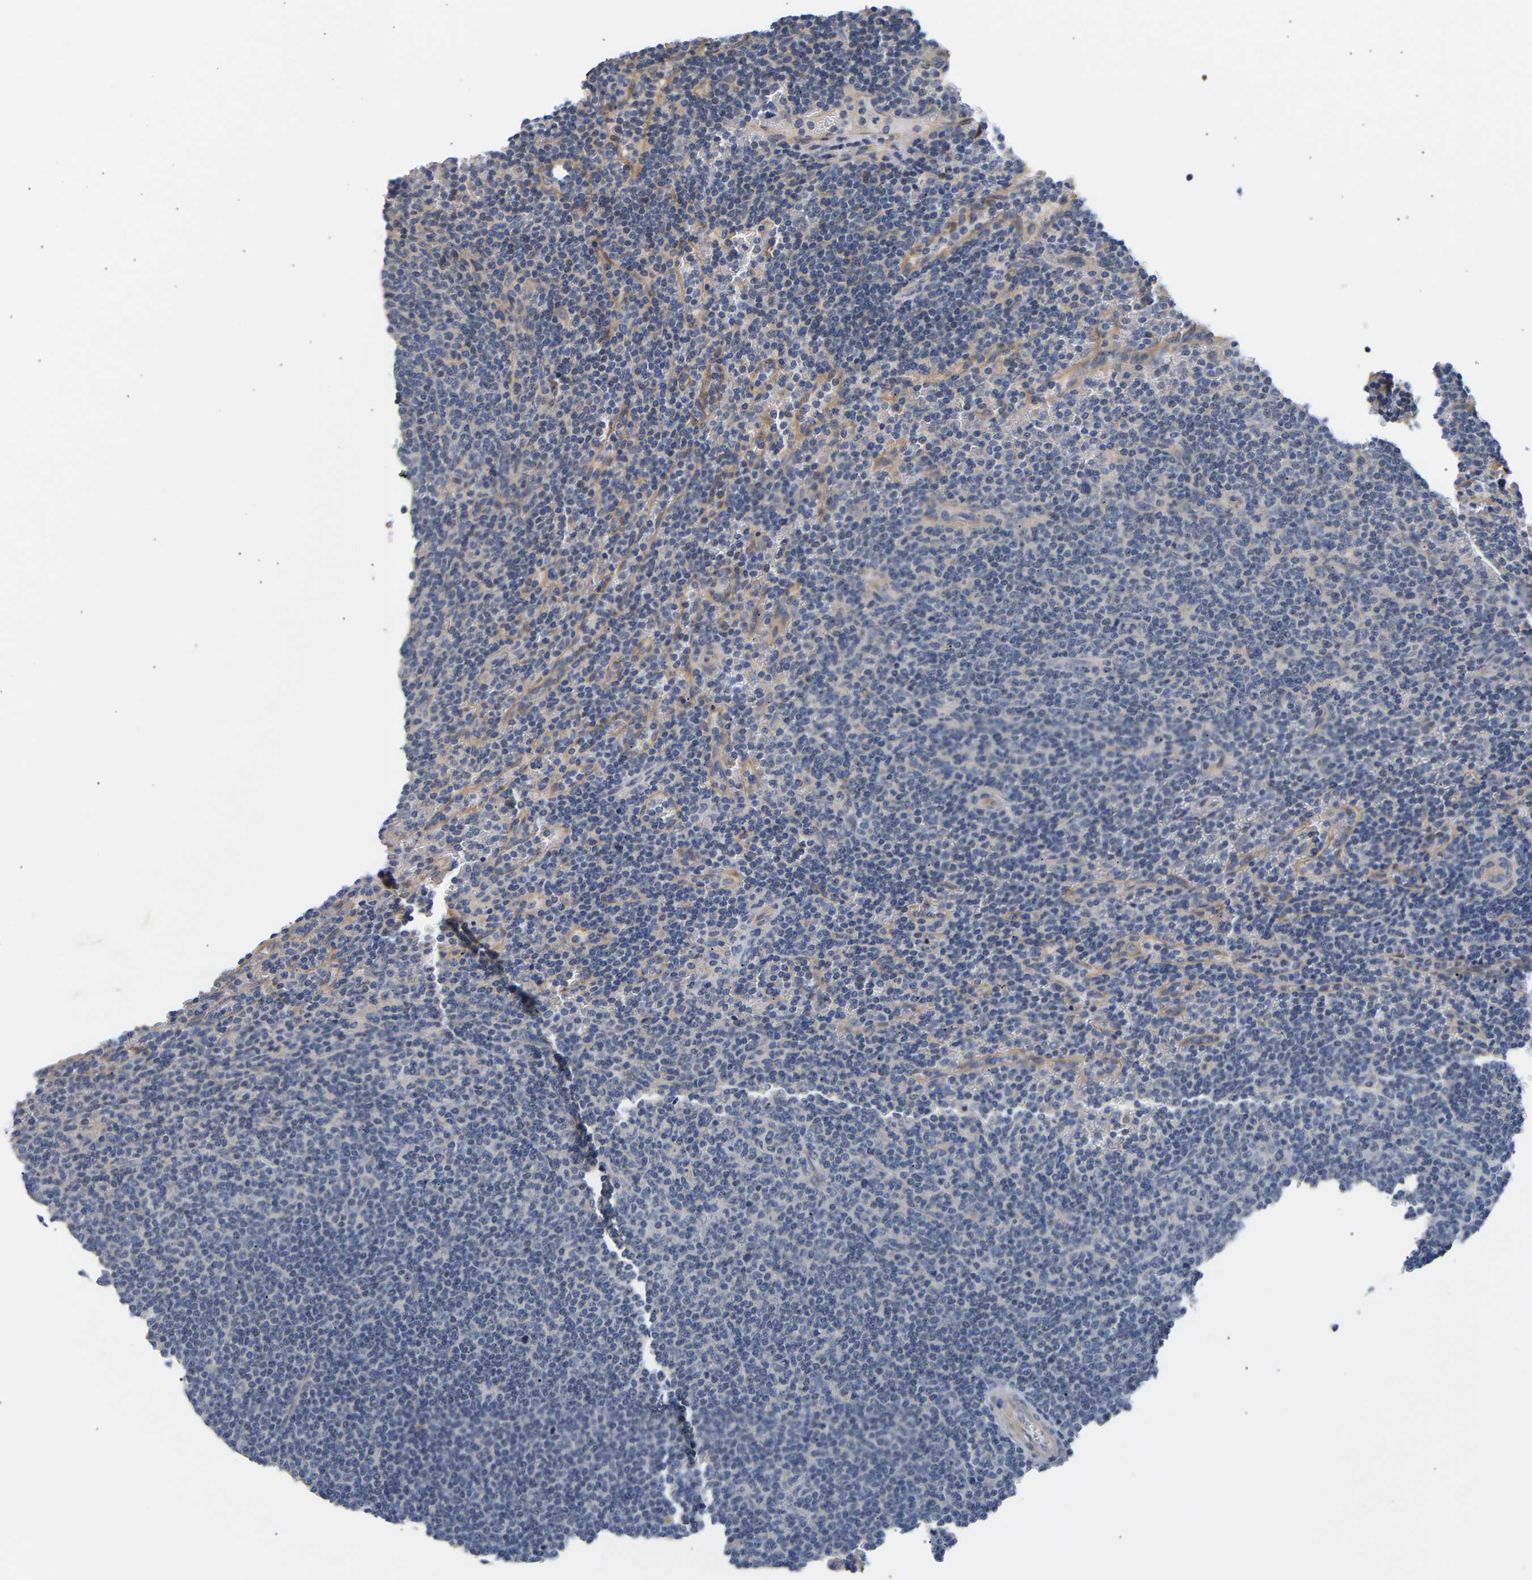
{"staining": {"intensity": "negative", "quantity": "none", "location": "none"}, "tissue": "lymphoma", "cell_type": "Tumor cells", "image_type": "cancer", "snomed": [{"axis": "morphology", "description": "Malignant lymphoma, non-Hodgkin's type, Low grade"}, {"axis": "topography", "description": "Spleen"}], "caption": "Immunohistochemistry (IHC) histopathology image of neoplastic tissue: human lymphoma stained with DAB demonstrates no significant protein positivity in tumor cells.", "gene": "KASH5", "patient": {"sex": "female", "age": 50}}